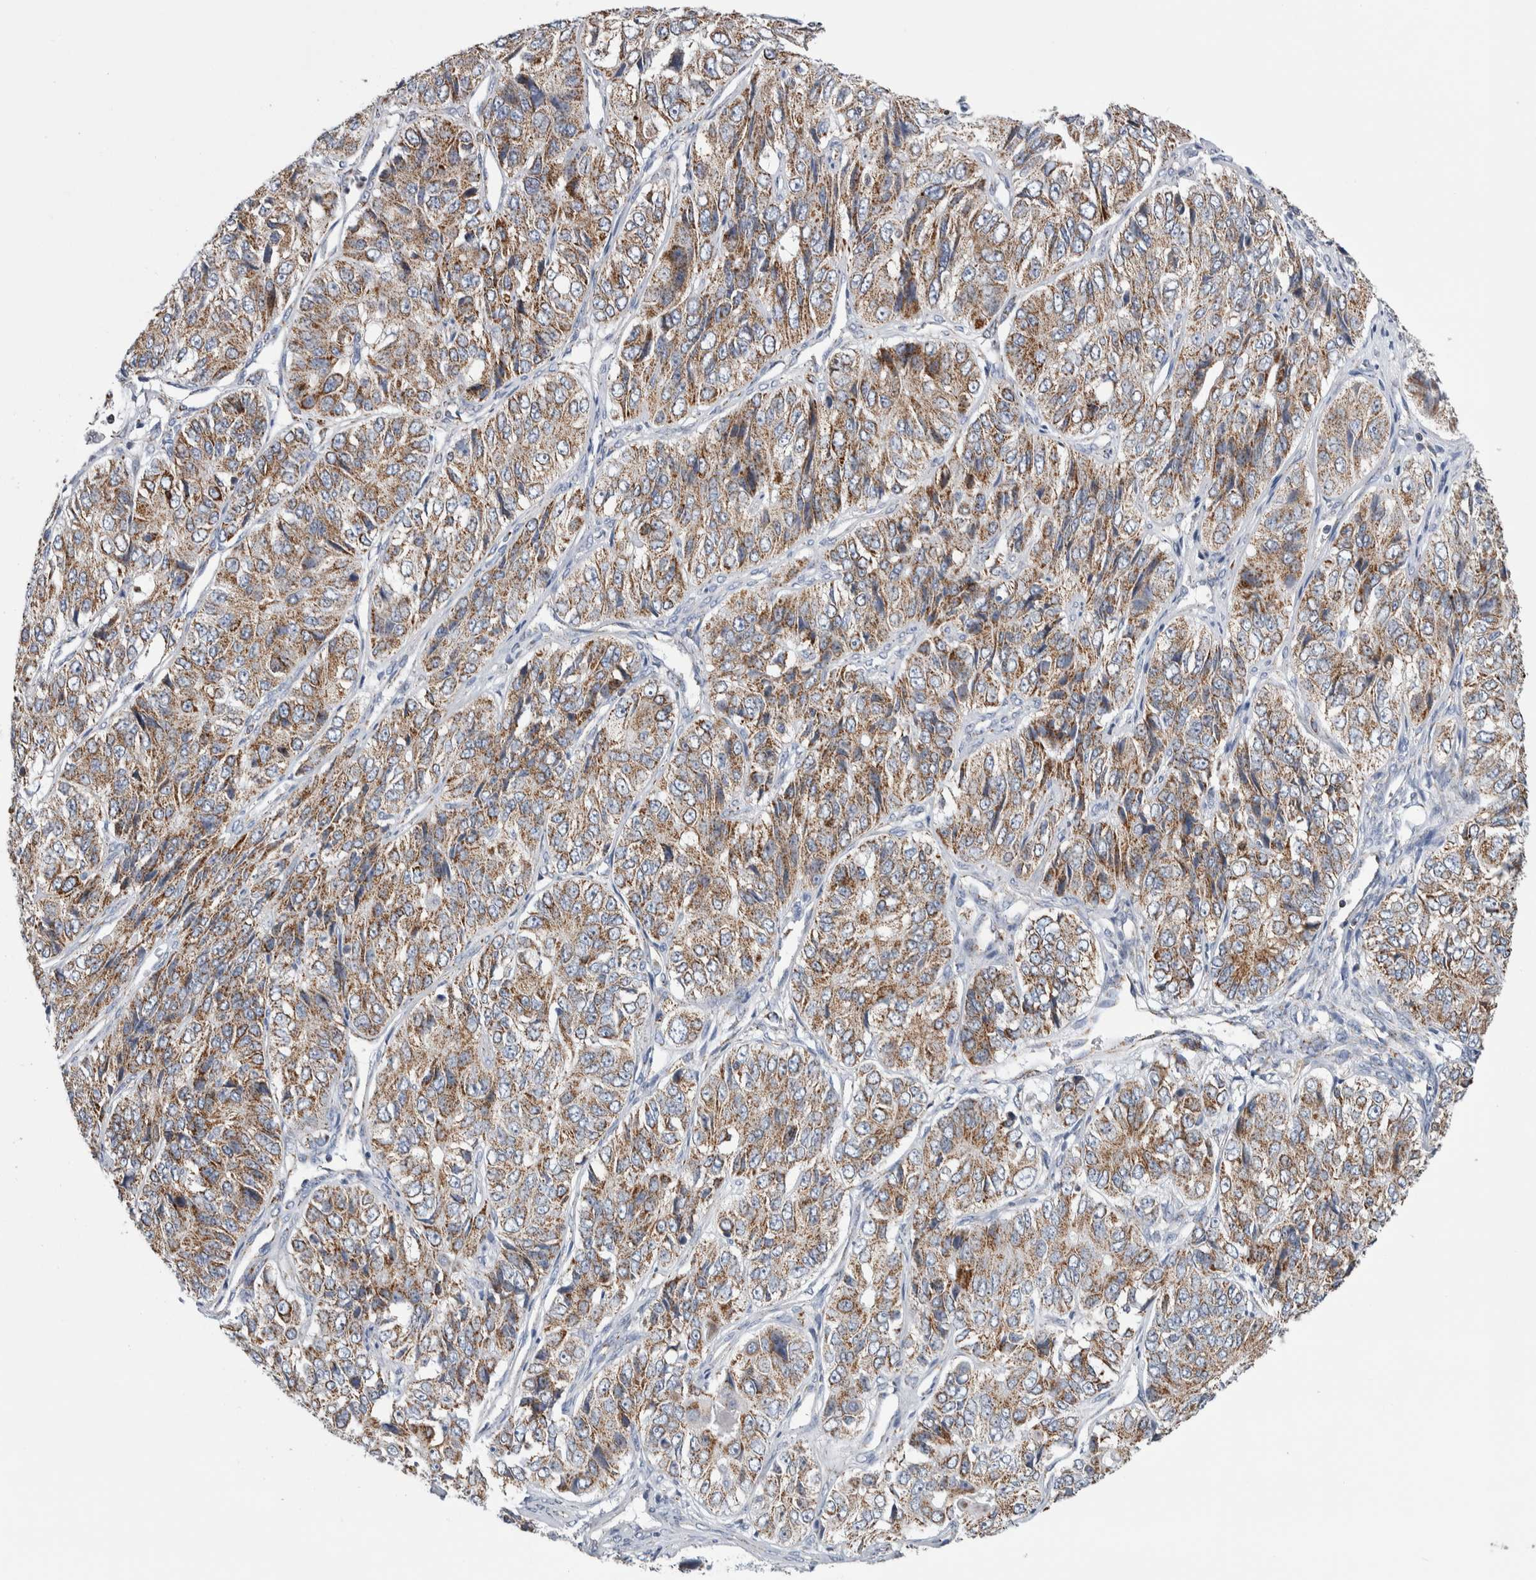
{"staining": {"intensity": "moderate", "quantity": ">75%", "location": "cytoplasmic/membranous"}, "tissue": "ovarian cancer", "cell_type": "Tumor cells", "image_type": "cancer", "snomed": [{"axis": "morphology", "description": "Carcinoma, endometroid"}, {"axis": "topography", "description": "Ovary"}], "caption": "Immunohistochemical staining of endometroid carcinoma (ovarian) shows medium levels of moderate cytoplasmic/membranous protein positivity in about >75% of tumor cells.", "gene": "ETFA", "patient": {"sex": "female", "age": 51}}